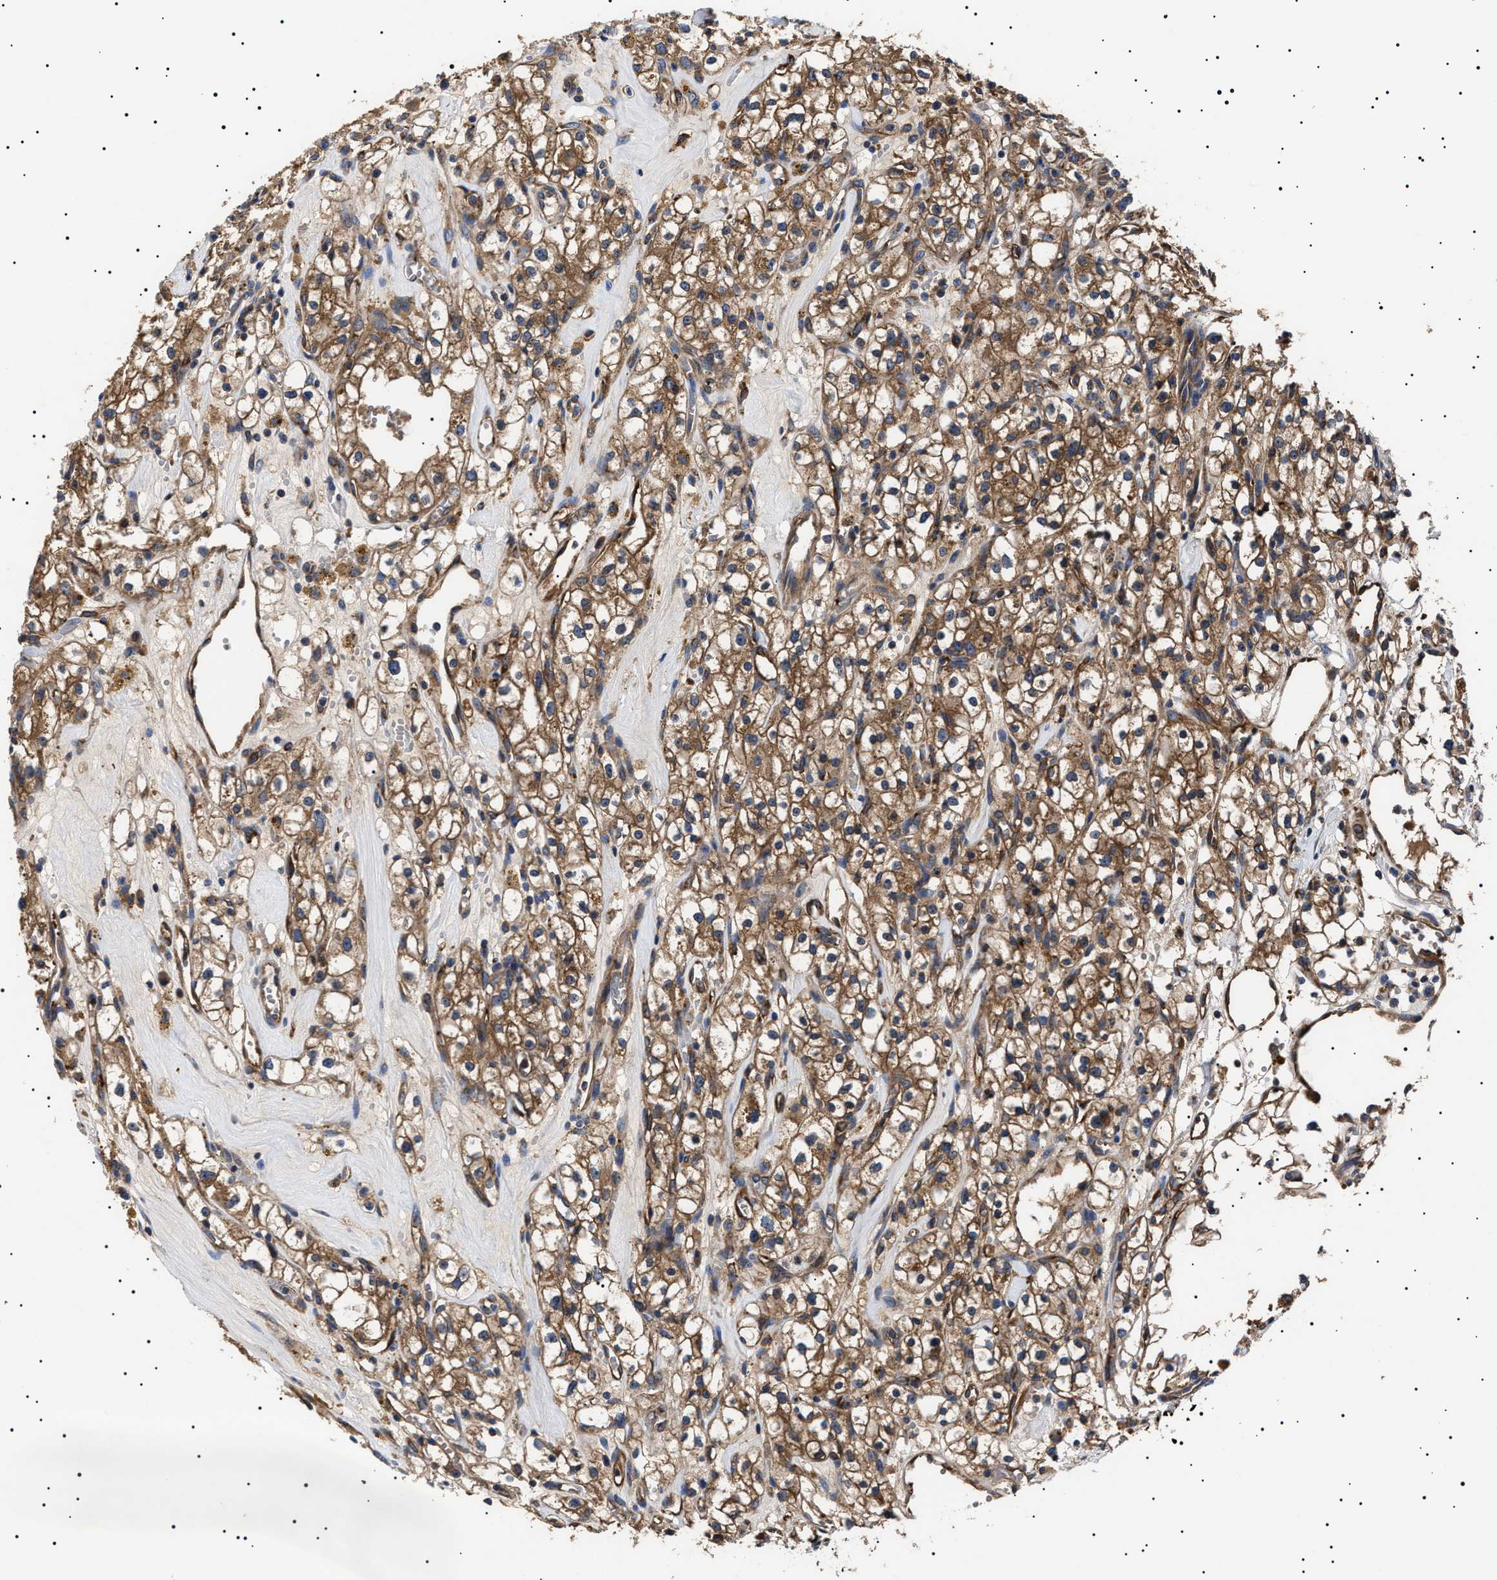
{"staining": {"intensity": "moderate", "quantity": ">75%", "location": "cytoplasmic/membranous"}, "tissue": "renal cancer", "cell_type": "Tumor cells", "image_type": "cancer", "snomed": [{"axis": "morphology", "description": "Adenocarcinoma, NOS"}, {"axis": "topography", "description": "Kidney"}], "caption": "Protein analysis of renal cancer (adenocarcinoma) tissue reveals moderate cytoplasmic/membranous staining in approximately >75% of tumor cells.", "gene": "TPP2", "patient": {"sex": "male", "age": 56}}